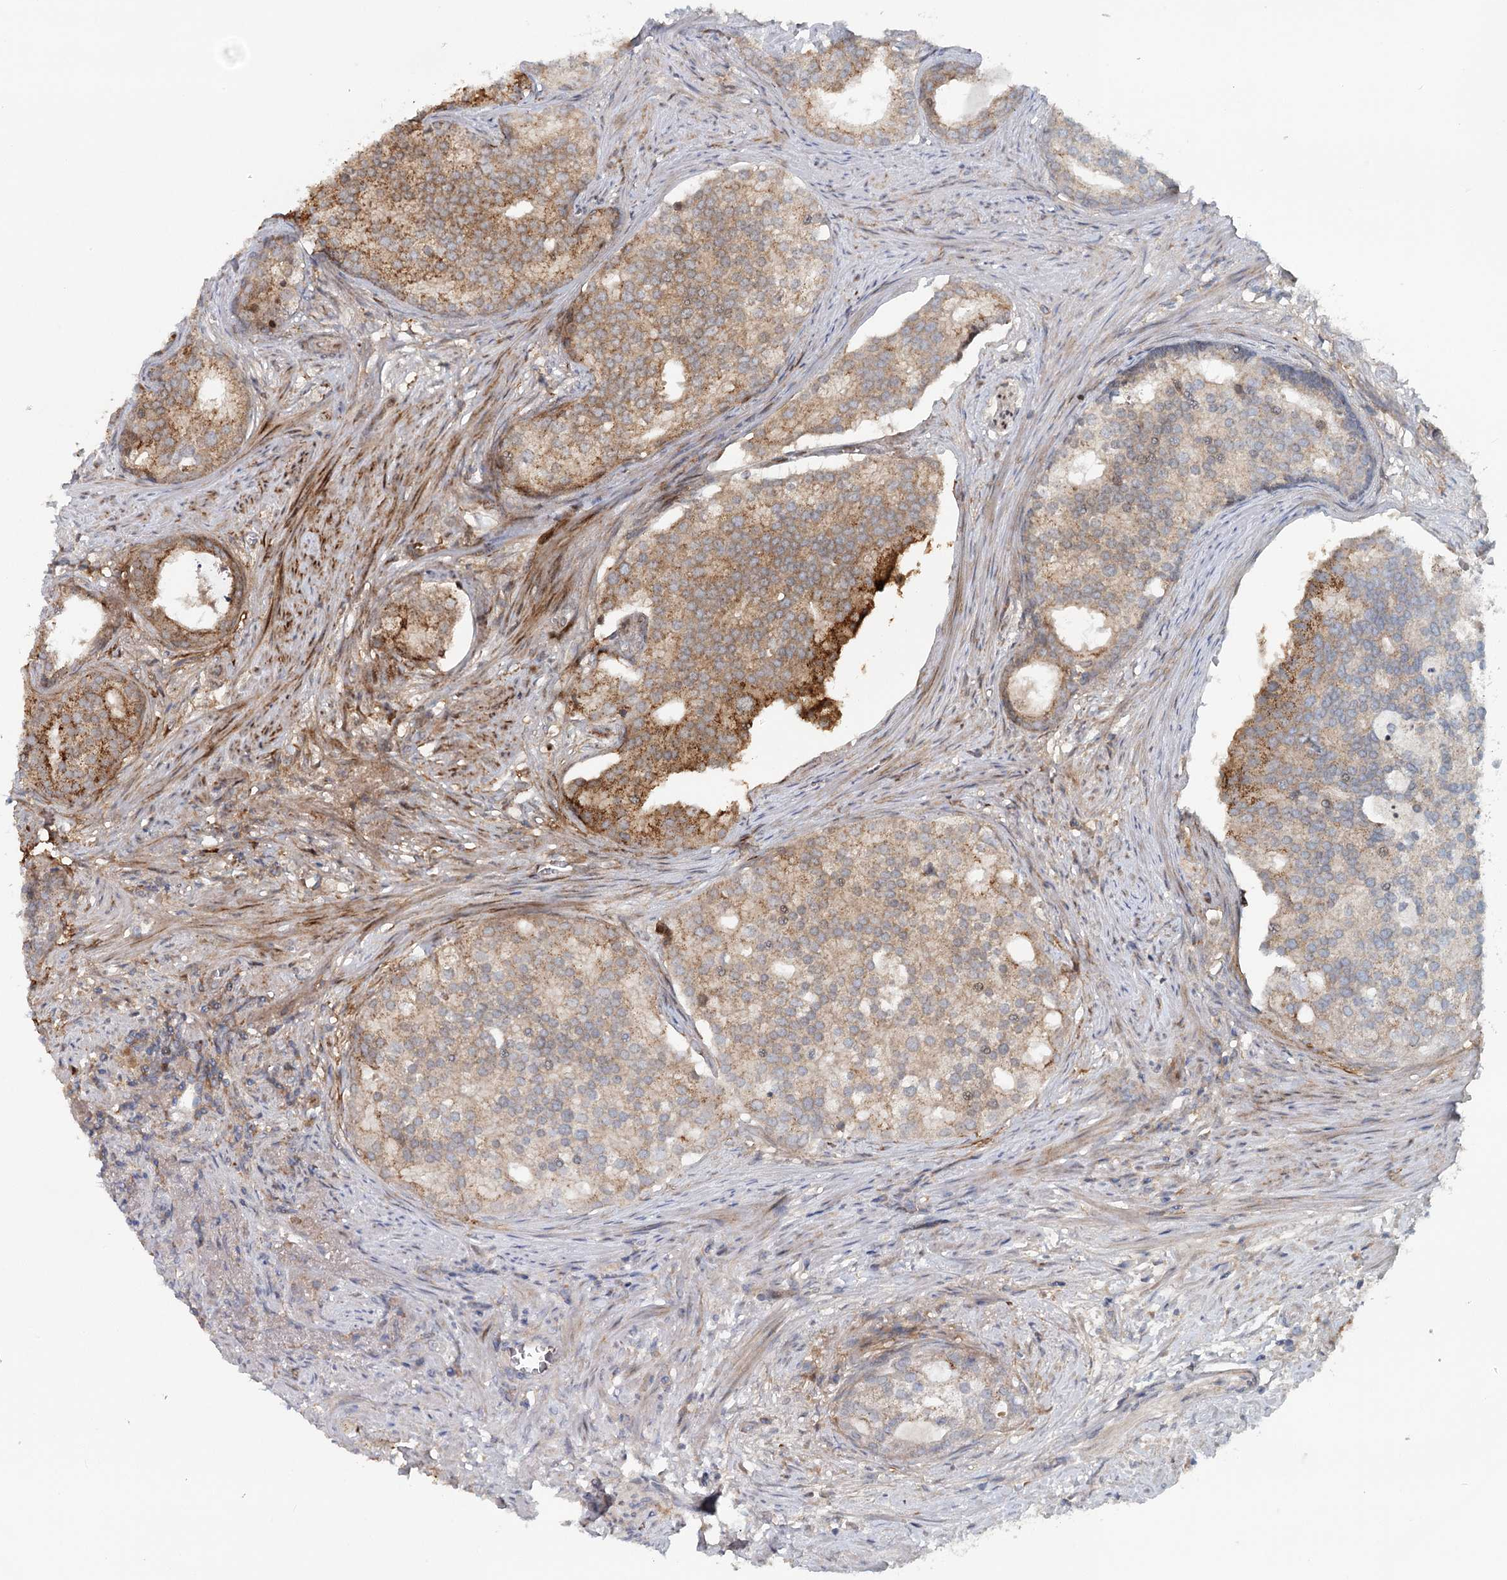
{"staining": {"intensity": "moderate", "quantity": "25%-75%", "location": "cytoplasmic/membranous"}, "tissue": "prostate cancer", "cell_type": "Tumor cells", "image_type": "cancer", "snomed": [{"axis": "morphology", "description": "Adenocarcinoma, Low grade"}, {"axis": "topography", "description": "Prostate"}], "caption": "There is medium levels of moderate cytoplasmic/membranous positivity in tumor cells of prostate cancer, as demonstrated by immunohistochemical staining (brown color).", "gene": "RNF111", "patient": {"sex": "male", "age": 71}}